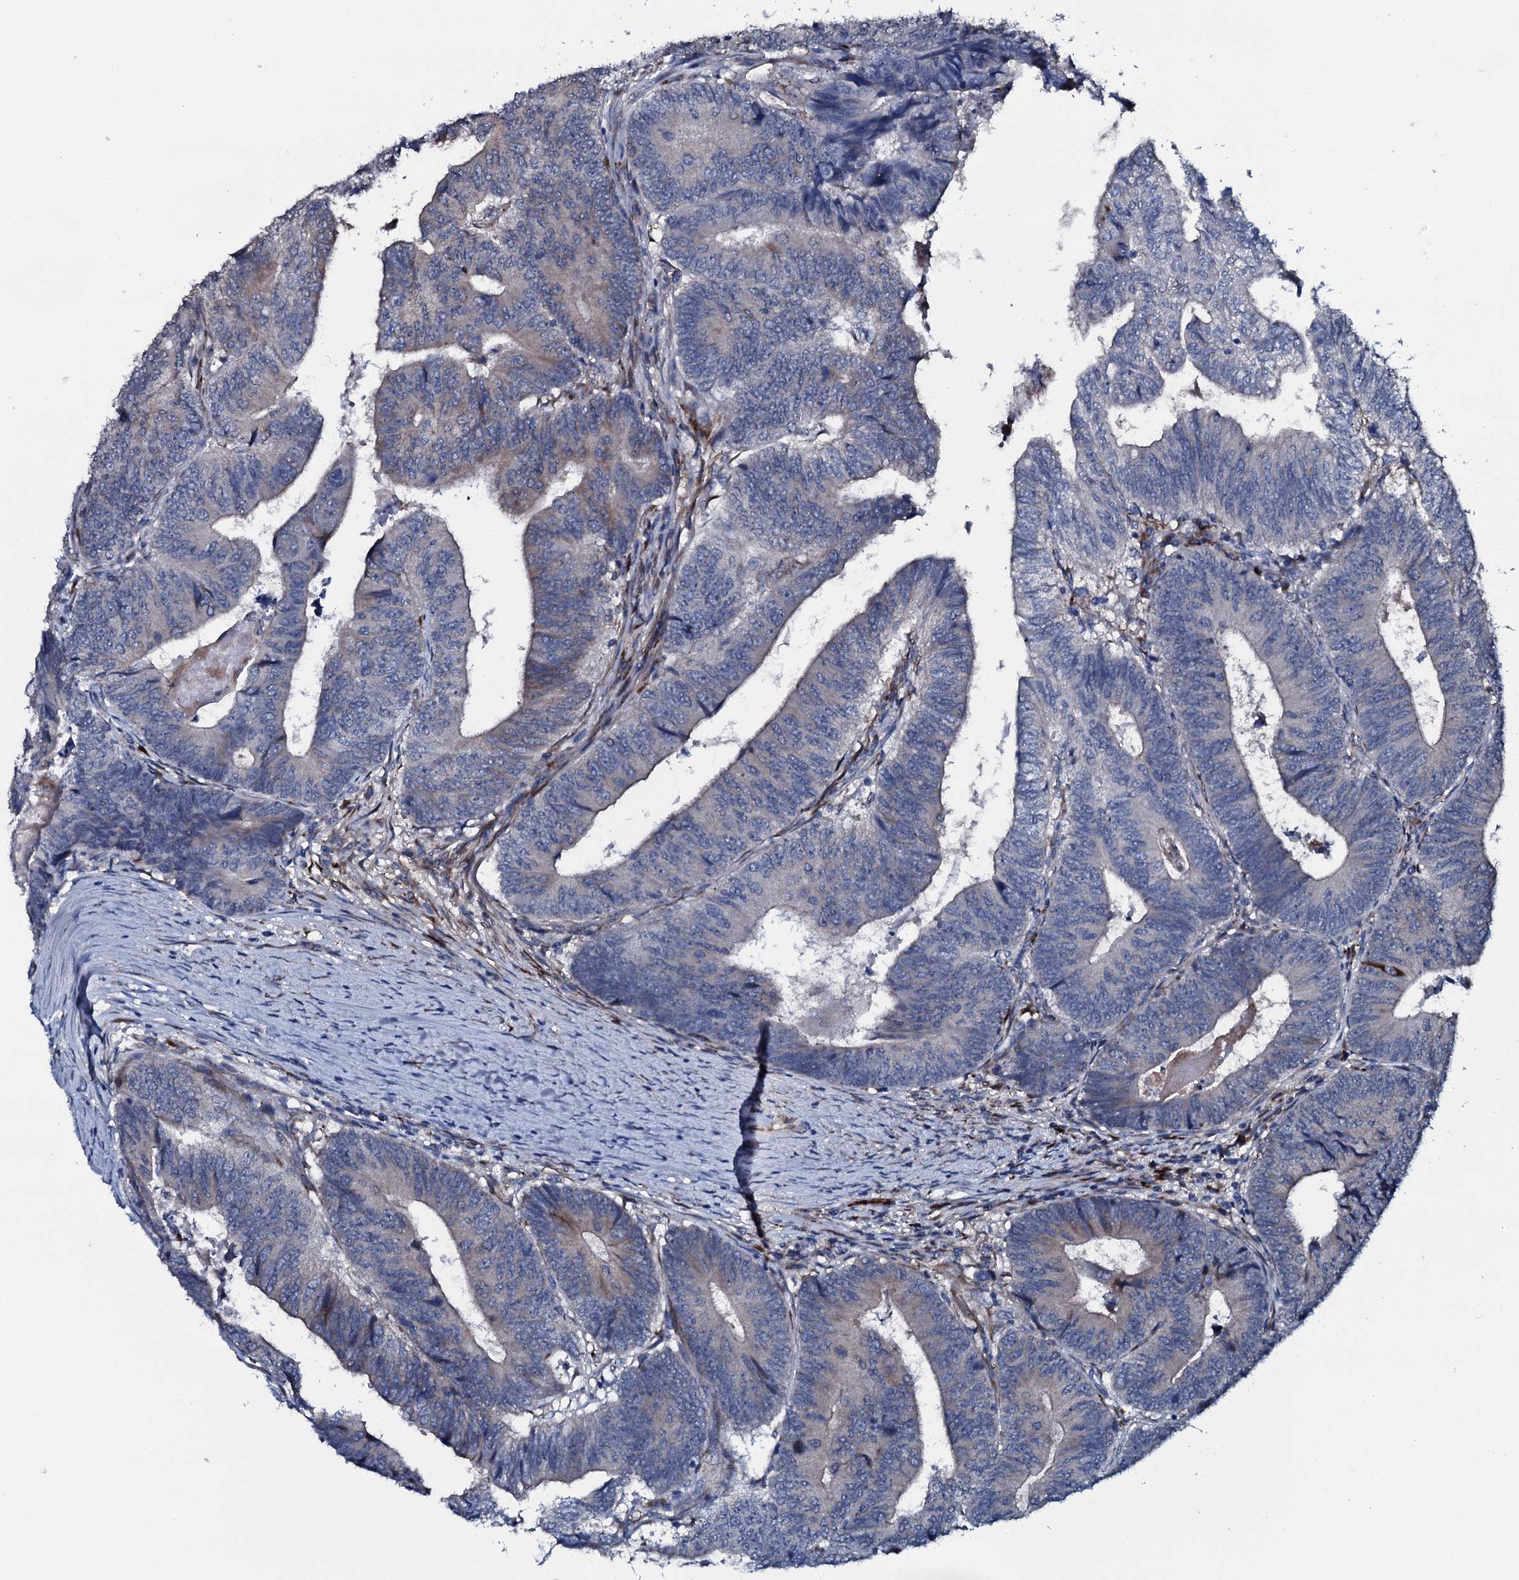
{"staining": {"intensity": "negative", "quantity": "none", "location": "none"}, "tissue": "colorectal cancer", "cell_type": "Tumor cells", "image_type": "cancer", "snomed": [{"axis": "morphology", "description": "Adenocarcinoma, NOS"}, {"axis": "topography", "description": "Colon"}], "caption": "This is a histopathology image of immunohistochemistry (IHC) staining of colorectal cancer, which shows no expression in tumor cells.", "gene": "IL12B", "patient": {"sex": "female", "age": 67}}